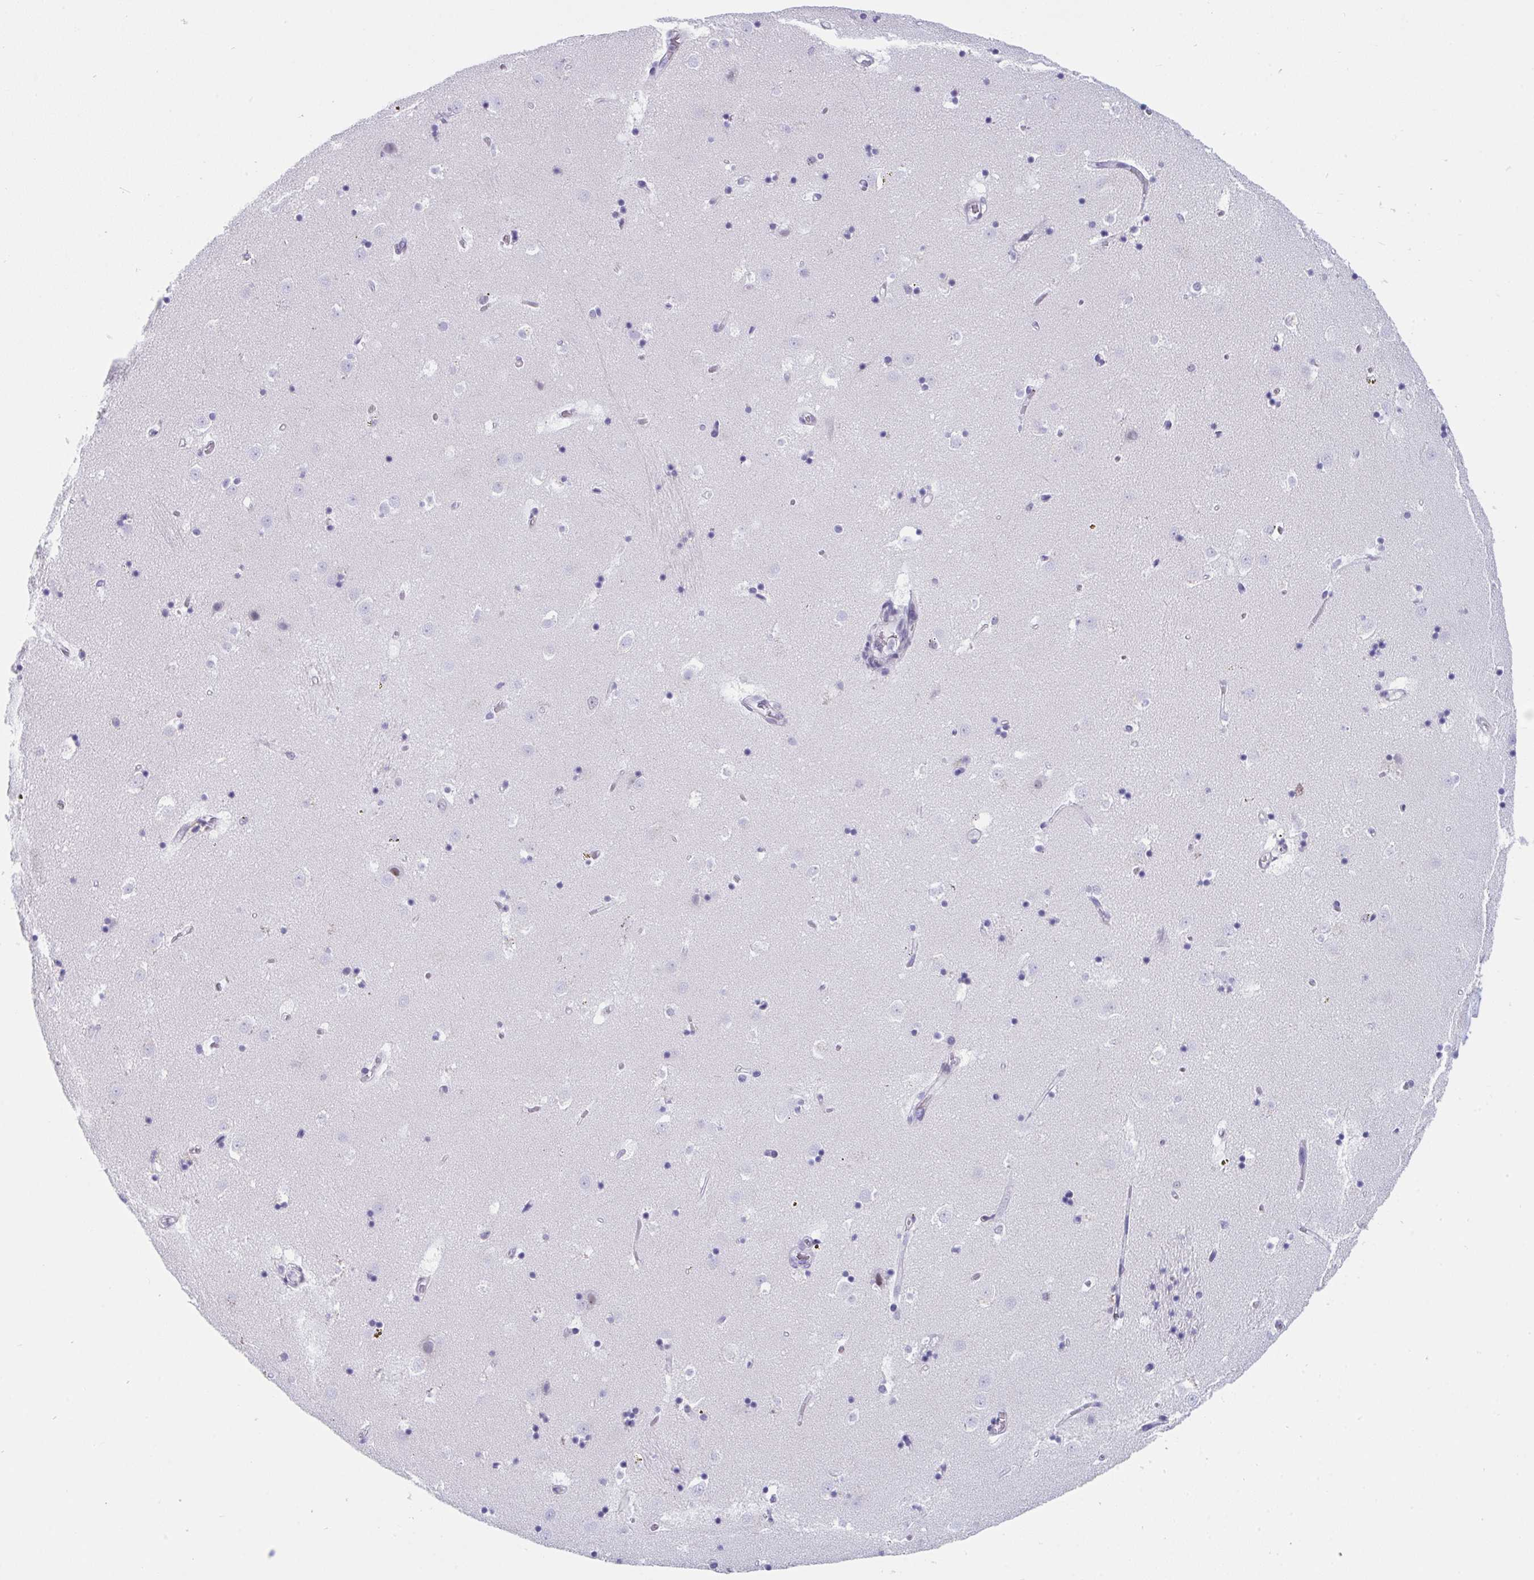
{"staining": {"intensity": "negative", "quantity": "none", "location": "none"}, "tissue": "caudate", "cell_type": "Glial cells", "image_type": "normal", "snomed": [{"axis": "morphology", "description": "Normal tissue, NOS"}, {"axis": "topography", "description": "Lateral ventricle wall"}], "caption": "Protein analysis of unremarkable caudate displays no significant staining in glial cells.", "gene": "CDK13", "patient": {"sex": "male", "age": 58}}